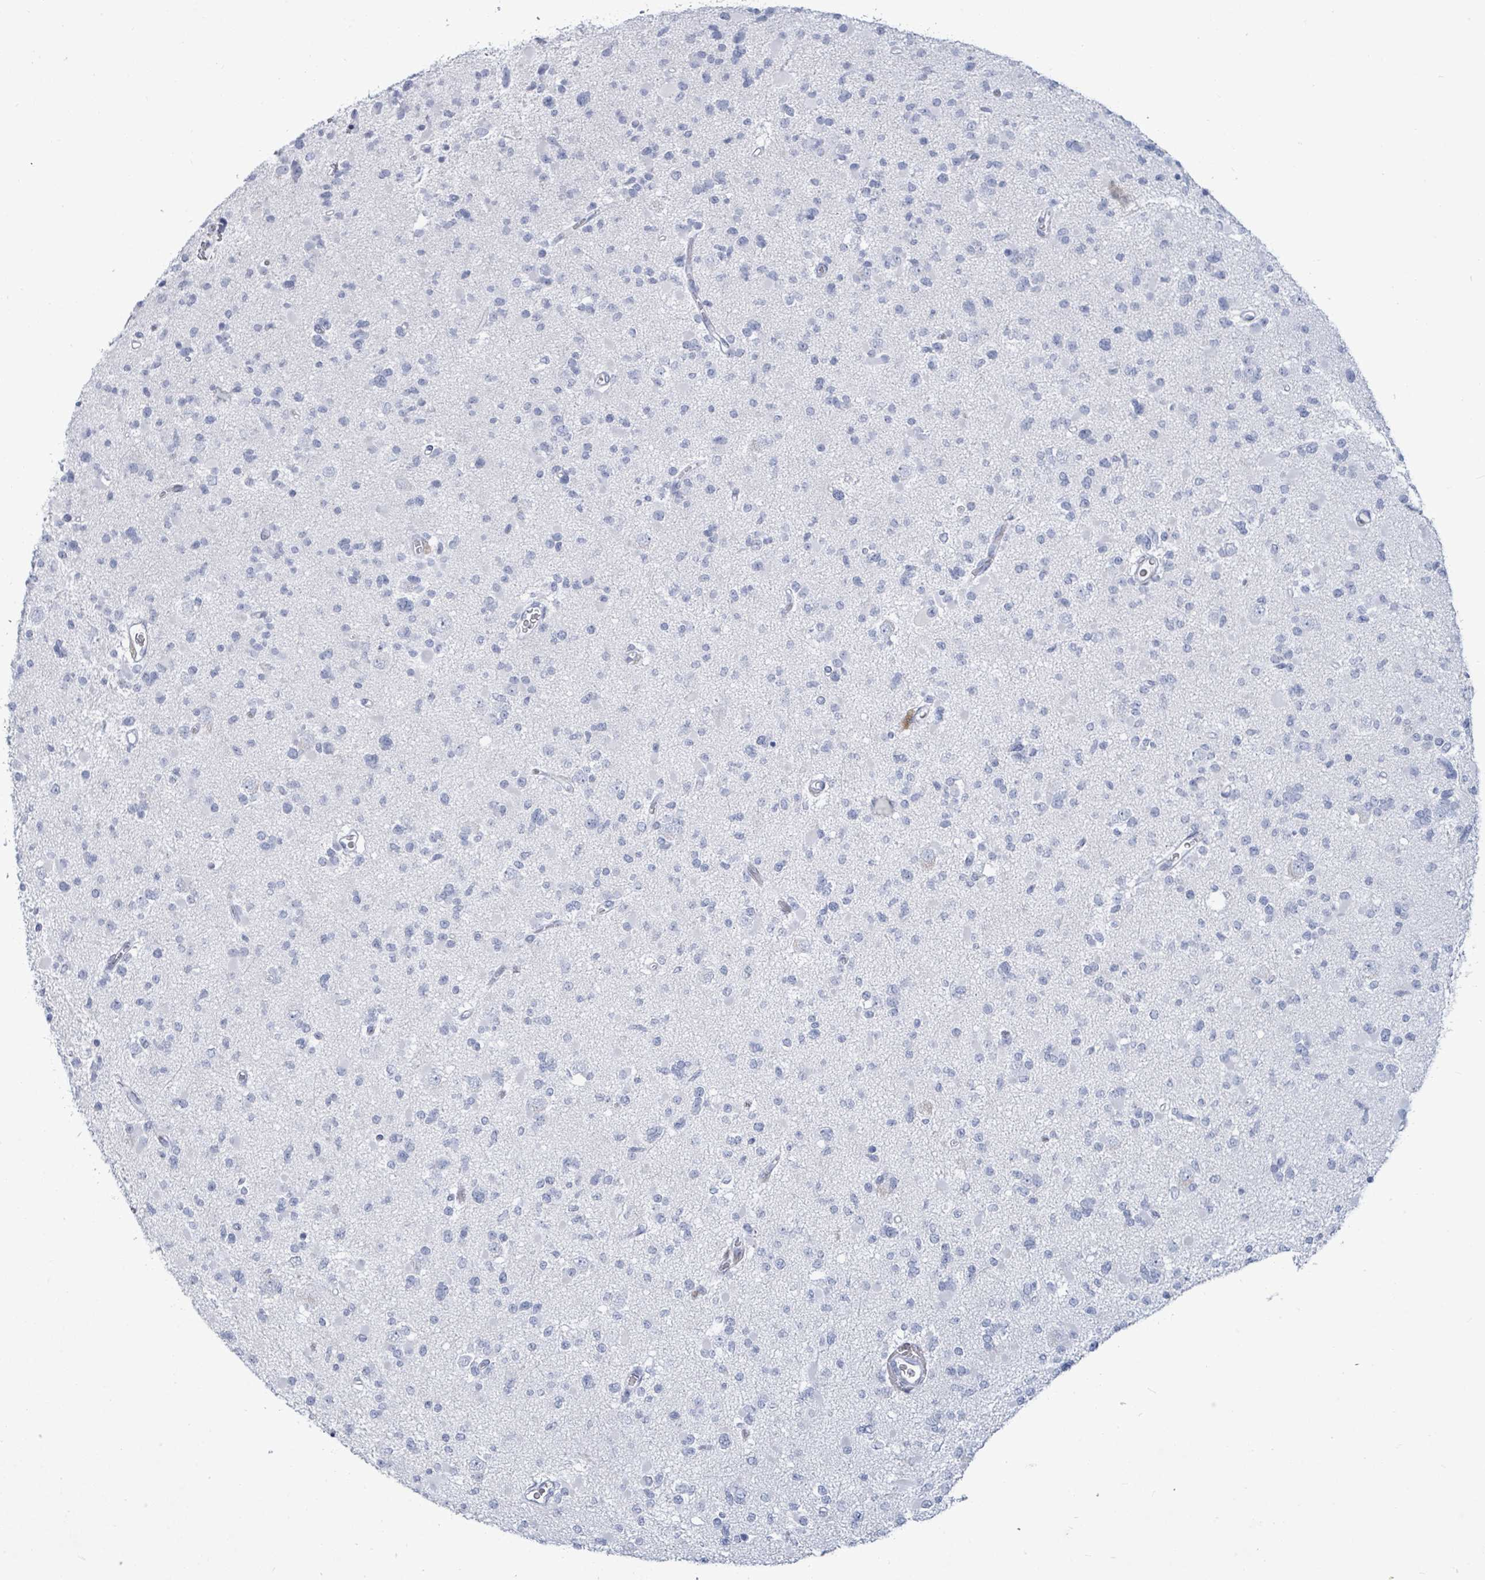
{"staining": {"intensity": "negative", "quantity": "none", "location": "none"}, "tissue": "glioma", "cell_type": "Tumor cells", "image_type": "cancer", "snomed": [{"axis": "morphology", "description": "Glioma, malignant, Low grade"}, {"axis": "topography", "description": "Brain"}], "caption": "Immunohistochemical staining of human glioma shows no significant positivity in tumor cells.", "gene": "MALL", "patient": {"sex": "female", "age": 22}}